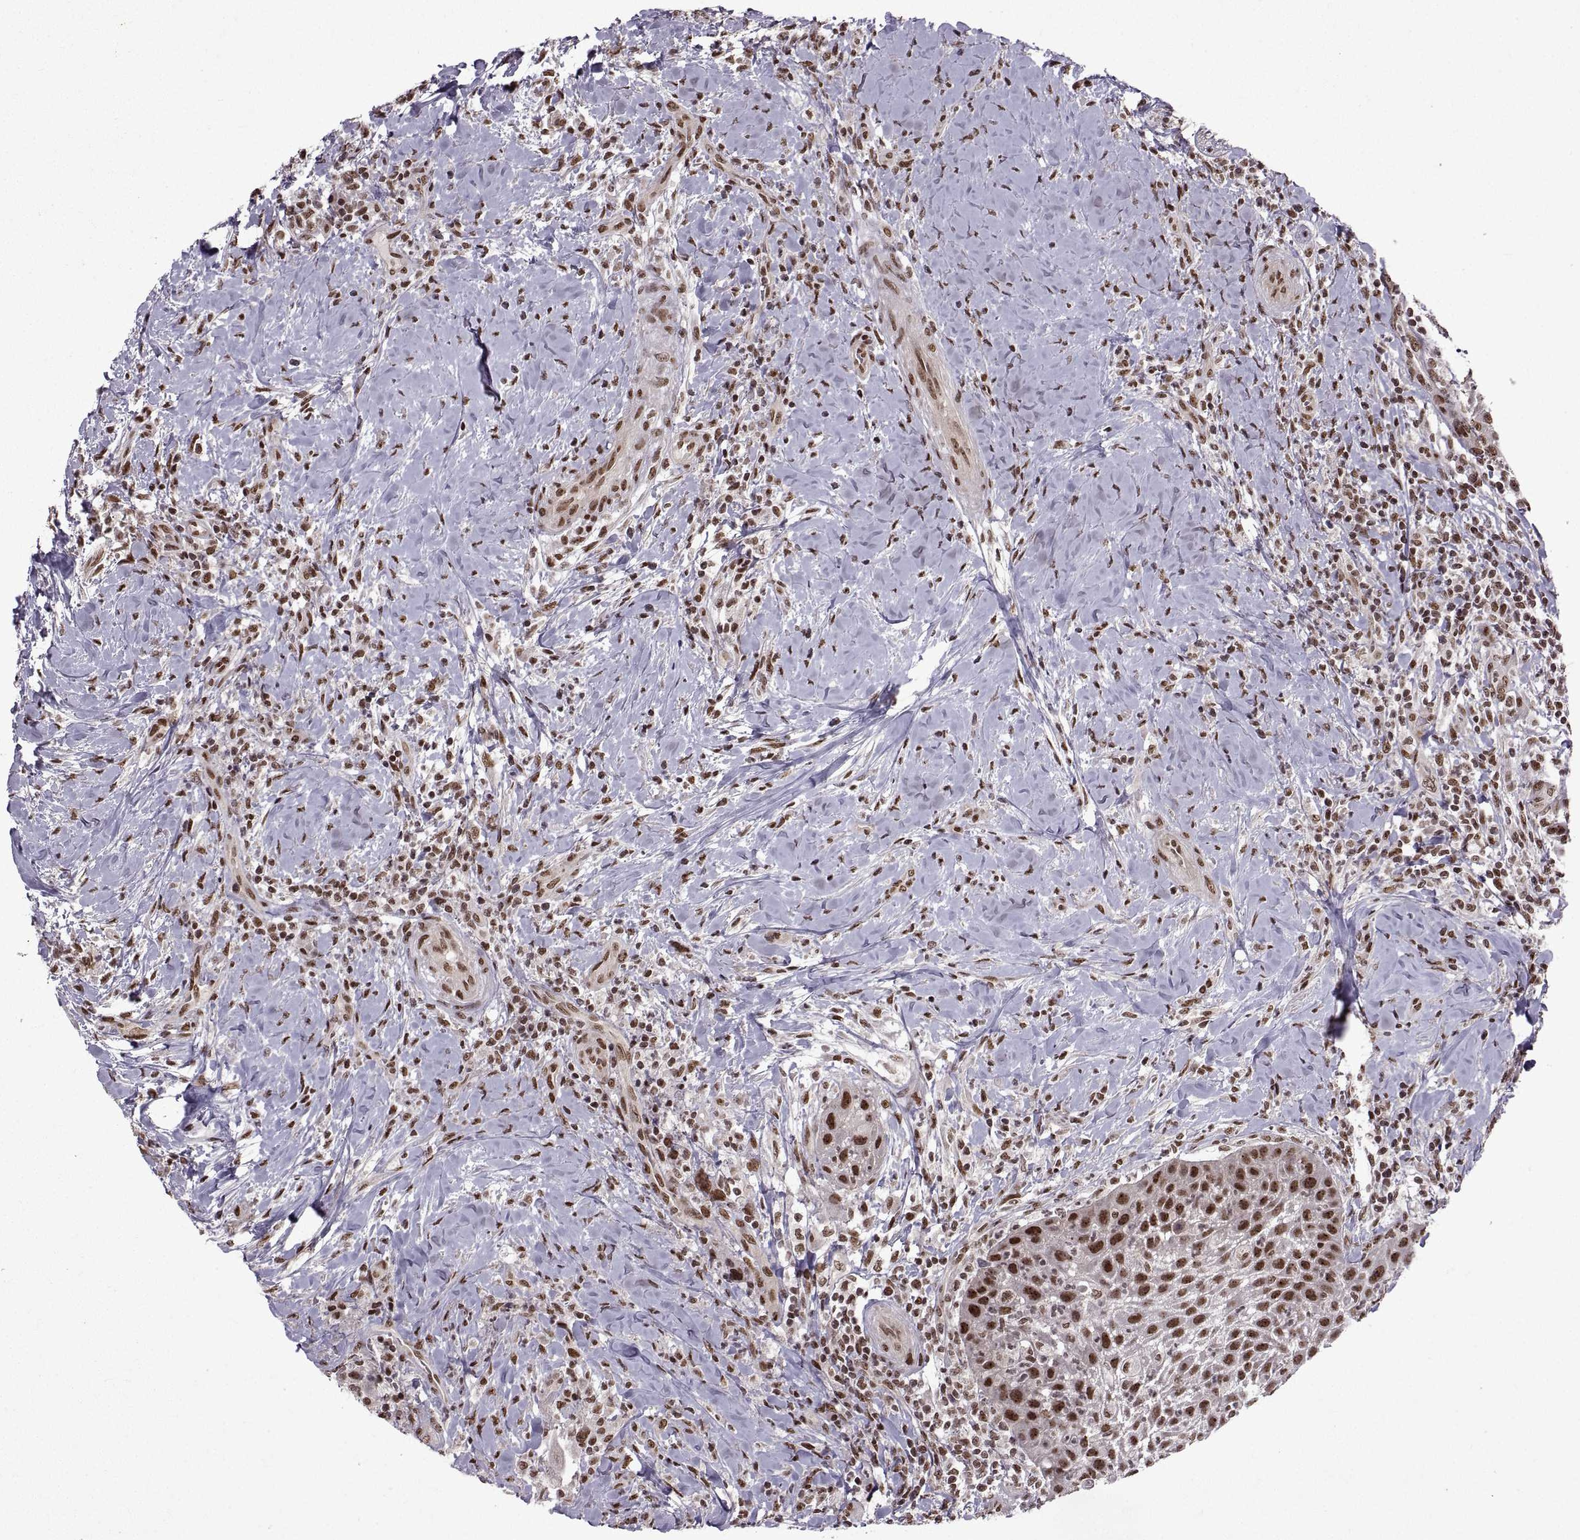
{"staining": {"intensity": "strong", "quantity": ">75%", "location": "nuclear"}, "tissue": "head and neck cancer", "cell_type": "Tumor cells", "image_type": "cancer", "snomed": [{"axis": "morphology", "description": "Squamous cell carcinoma, NOS"}, {"axis": "topography", "description": "Head-Neck"}], "caption": "Strong nuclear positivity for a protein is seen in approximately >75% of tumor cells of head and neck cancer (squamous cell carcinoma) using IHC.", "gene": "MT1E", "patient": {"sex": "male", "age": 69}}